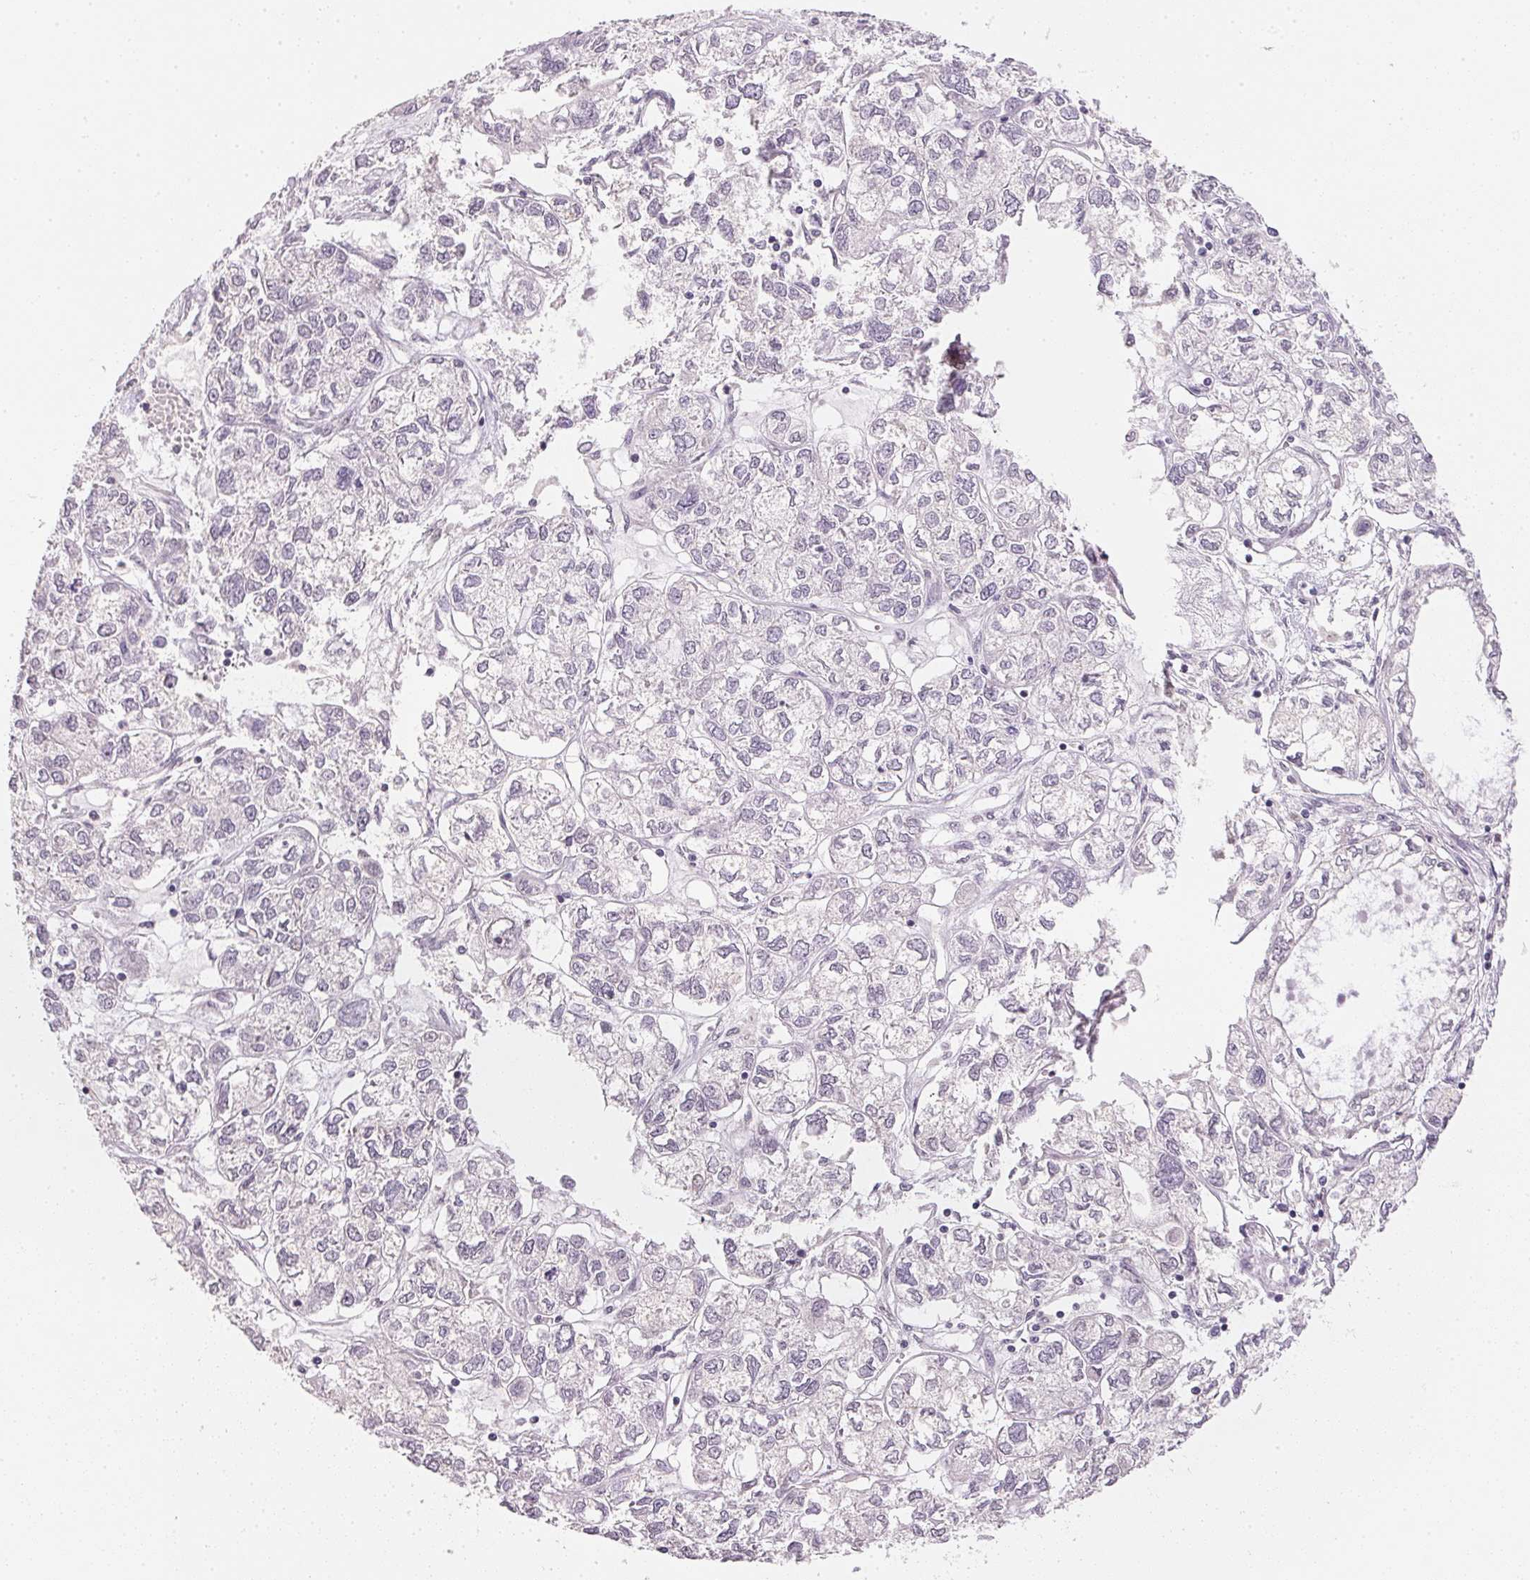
{"staining": {"intensity": "negative", "quantity": "none", "location": "none"}, "tissue": "ovarian cancer", "cell_type": "Tumor cells", "image_type": "cancer", "snomed": [{"axis": "morphology", "description": "Carcinoma, endometroid"}, {"axis": "topography", "description": "Ovary"}], "caption": "The photomicrograph reveals no staining of tumor cells in endometroid carcinoma (ovarian).", "gene": "POLR3G", "patient": {"sex": "female", "age": 64}}